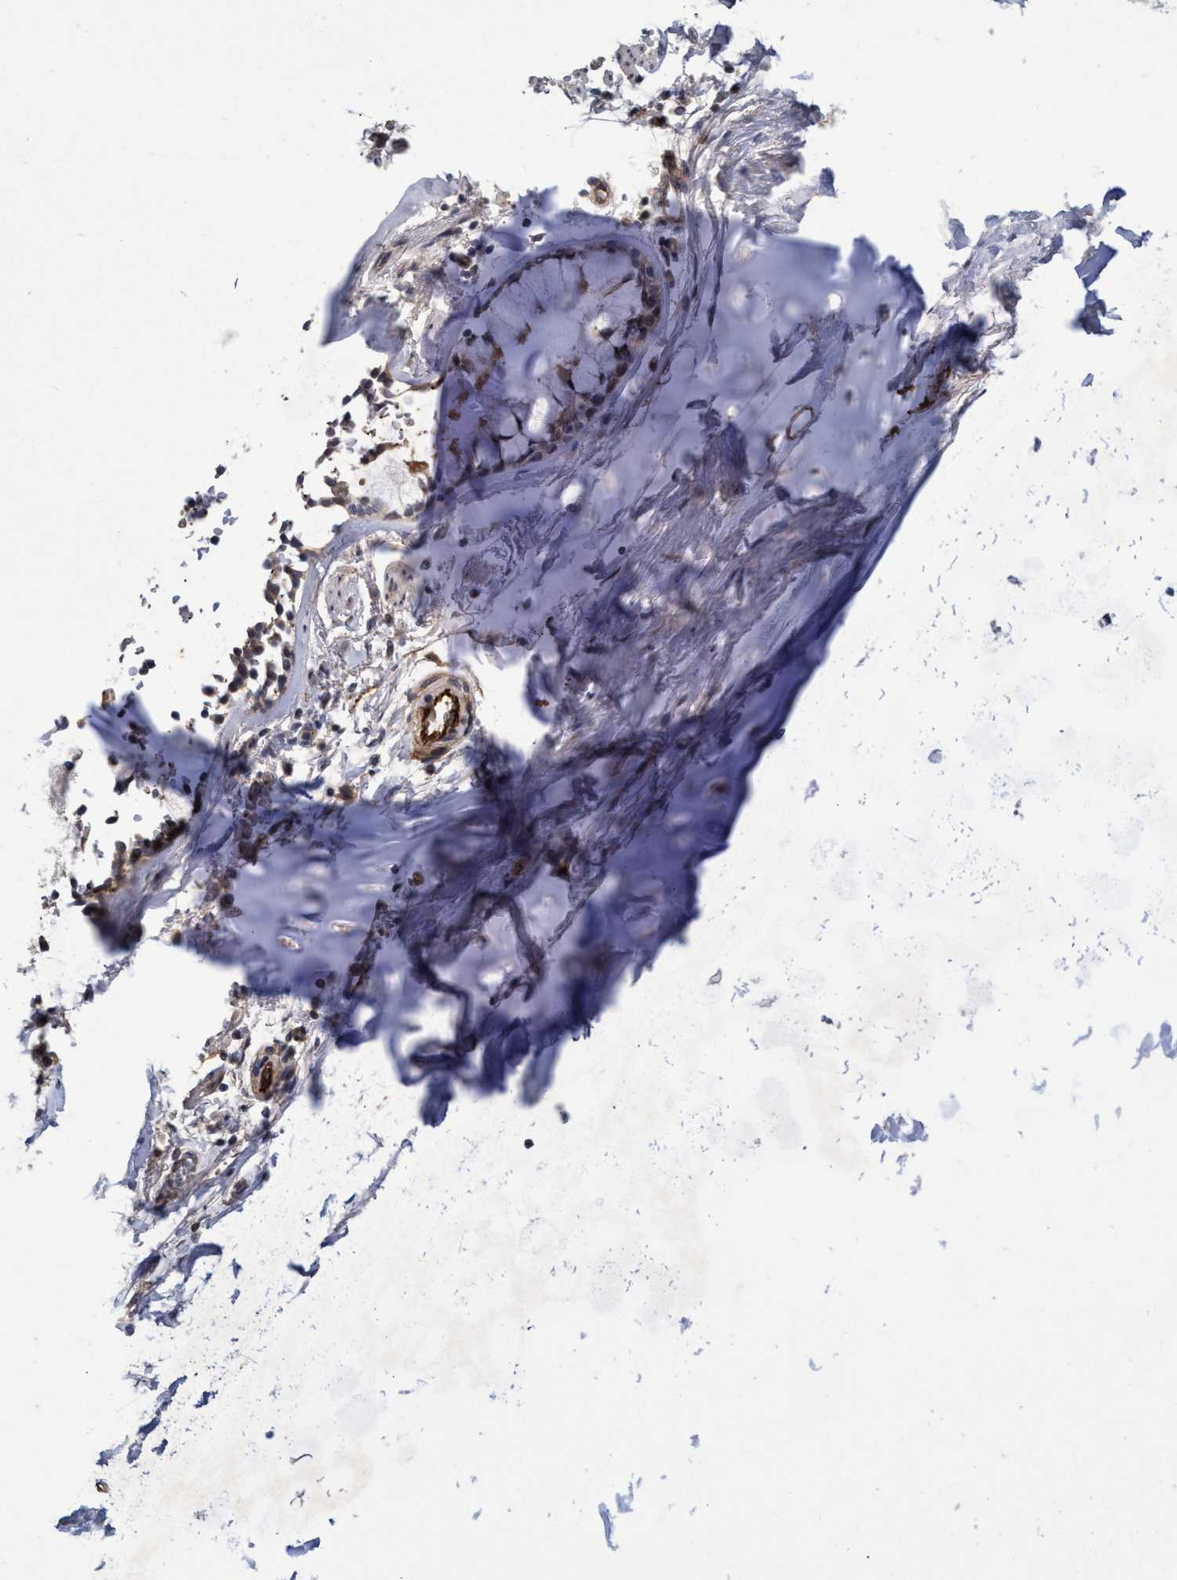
{"staining": {"intensity": "moderate", "quantity": "<25%", "location": "nuclear"}, "tissue": "adipose tissue", "cell_type": "Adipocytes", "image_type": "normal", "snomed": [{"axis": "morphology", "description": "Normal tissue, NOS"}, {"axis": "topography", "description": "Cartilage tissue"}, {"axis": "topography", "description": "Lung"}], "caption": "Adipocytes reveal moderate nuclear expression in about <25% of cells in benign adipose tissue.", "gene": "ZNF750", "patient": {"sex": "female", "age": 77}}